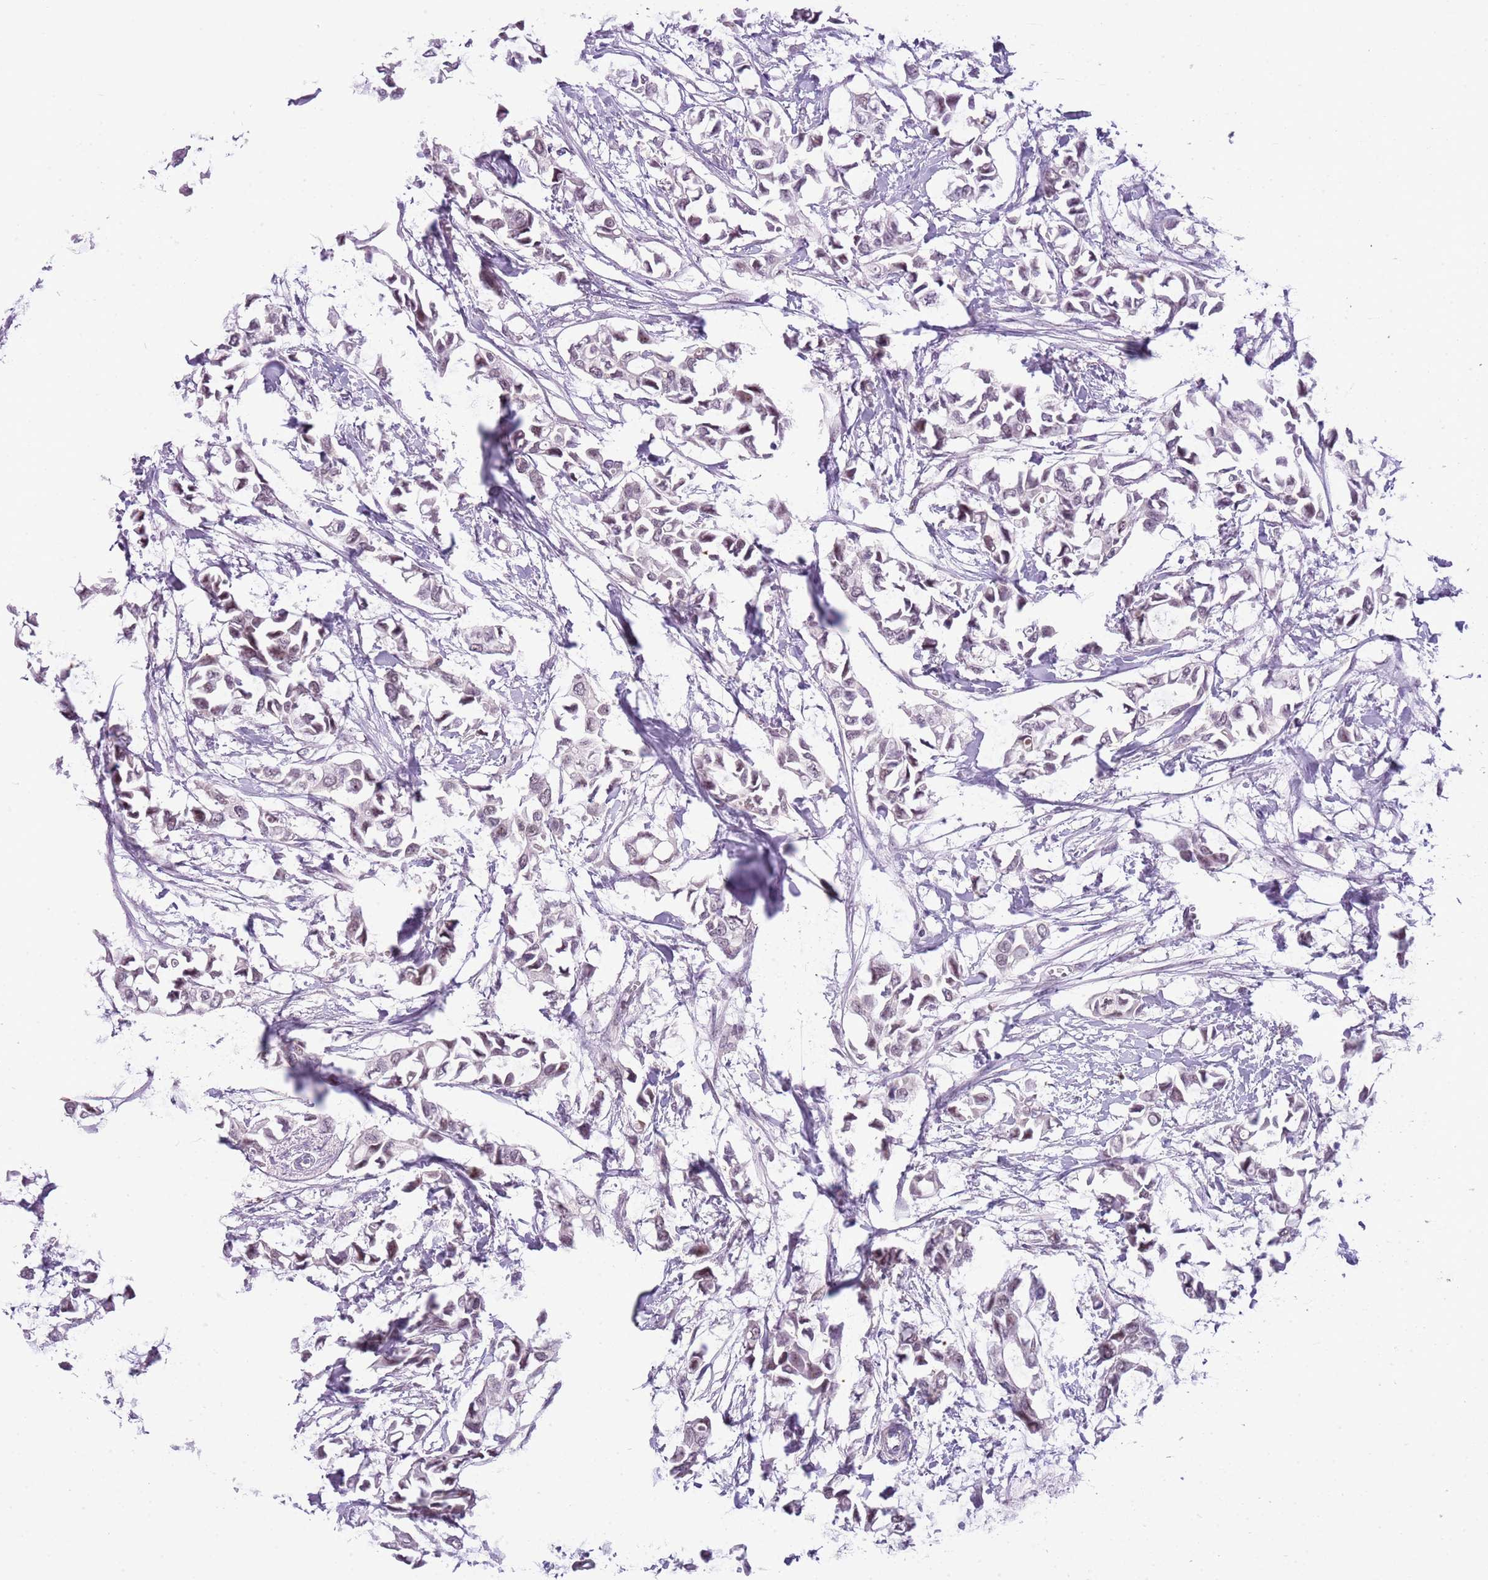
{"staining": {"intensity": "weak", "quantity": "<25%", "location": "nuclear"}, "tissue": "breast cancer", "cell_type": "Tumor cells", "image_type": "cancer", "snomed": [{"axis": "morphology", "description": "Duct carcinoma"}, {"axis": "topography", "description": "Breast"}], "caption": "Immunohistochemistry histopathology image of breast cancer stained for a protein (brown), which exhibits no positivity in tumor cells.", "gene": "FAM120C", "patient": {"sex": "female", "age": 41}}